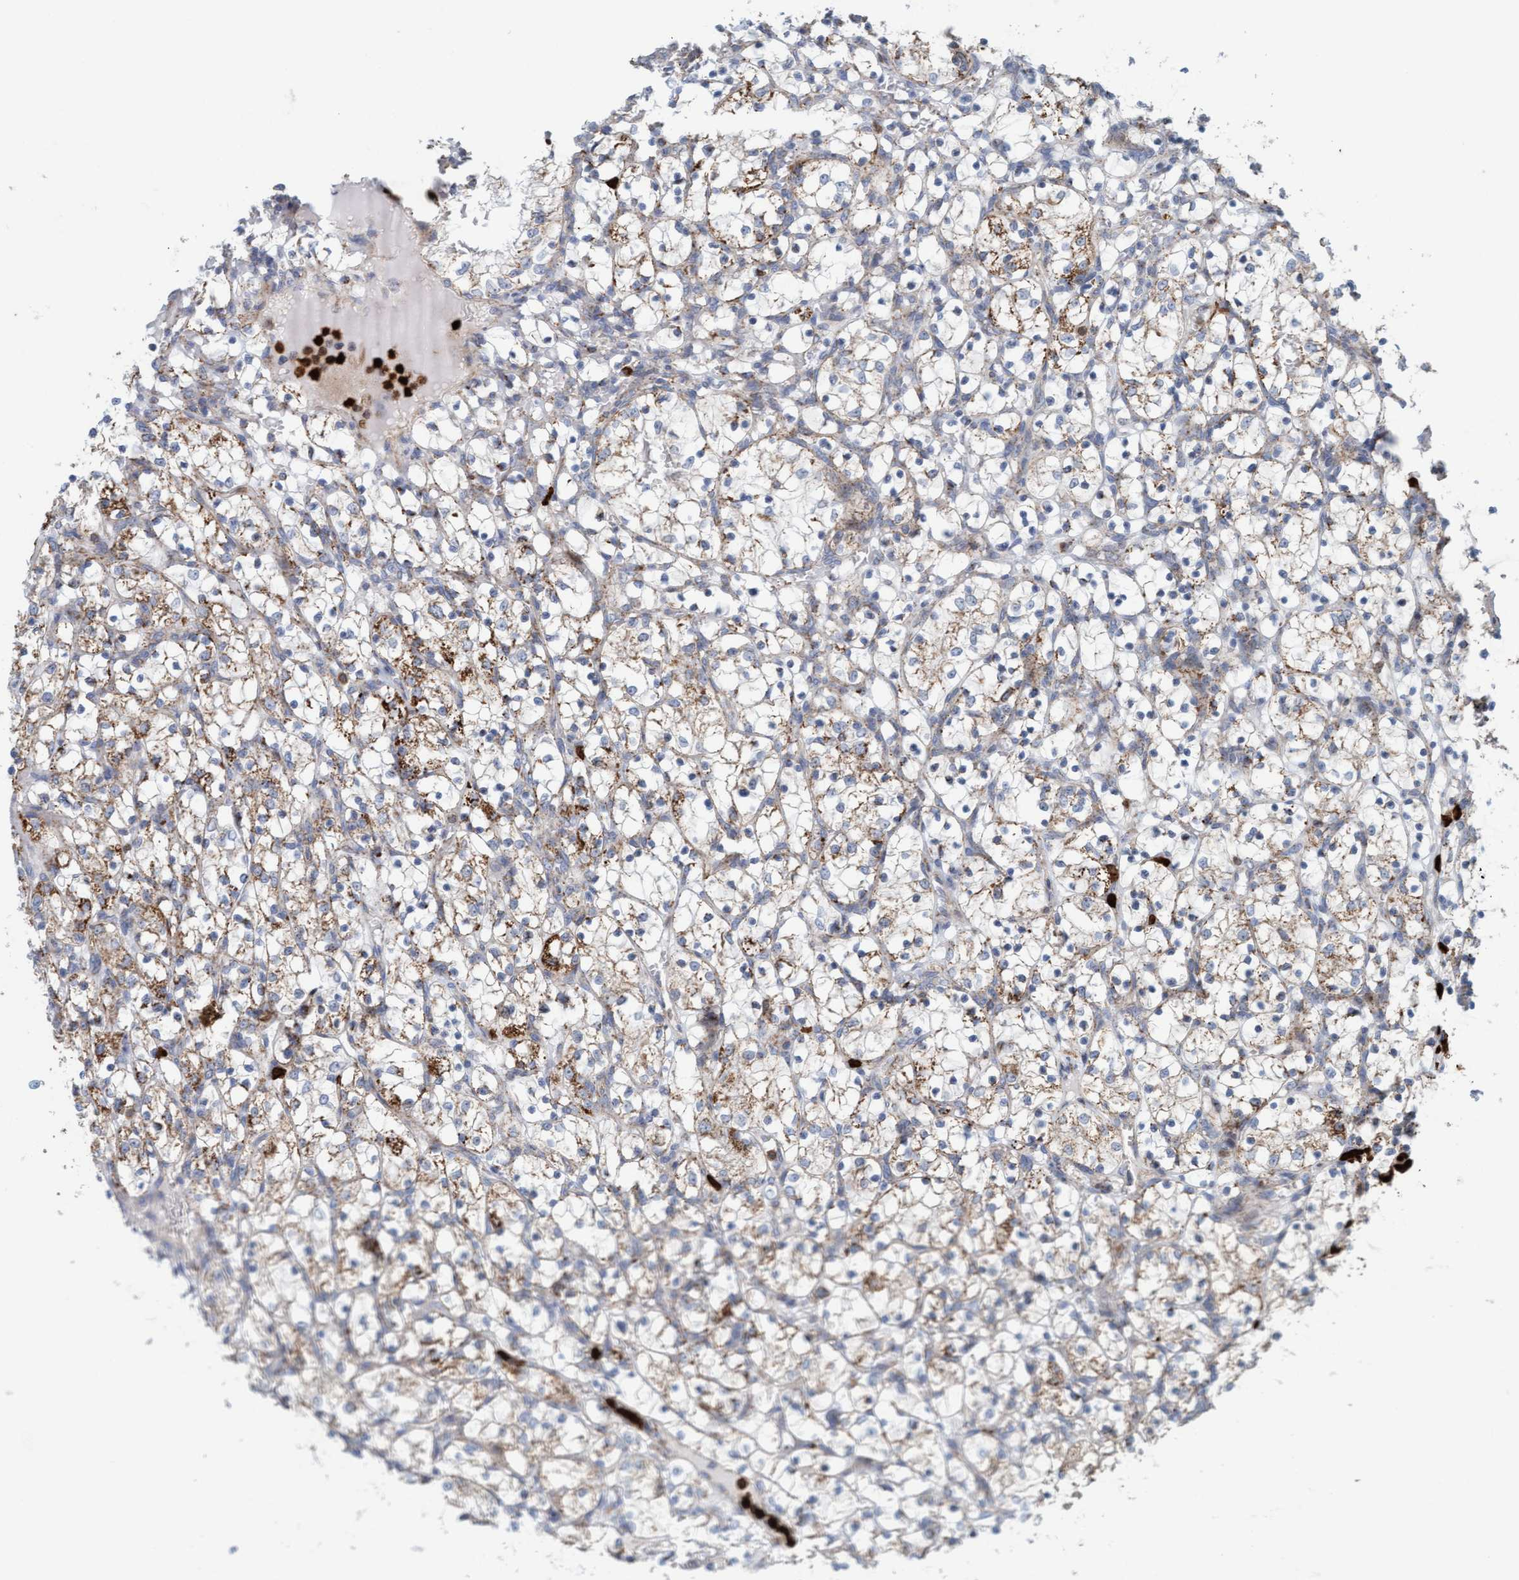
{"staining": {"intensity": "moderate", "quantity": "25%-75%", "location": "cytoplasmic/membranous"}, "tissue": "renal cancer", "cell_type": "Tumor cells", "image_type": "cancer", "snomed": [{"axis": "morphology", "description": "Adenocarcinoma, NOS"}, {"axis": "topography", "description": "Kidney"}], "caption": "Brown immunohistochemical staining in human adenocarcinoma (renal) shows moderate cytoplasmic/membranous positivity in about 25%-75% of tumor cells. The staining was performed using DAB (3,3'-diaminobenzidine) to visualize the protein expression in brown, while the nuclei were stained in blue with hematoxylin (Magnification: 20x).", "gene": "B9D1", "patient": {"sex": "female", "age": 69}}